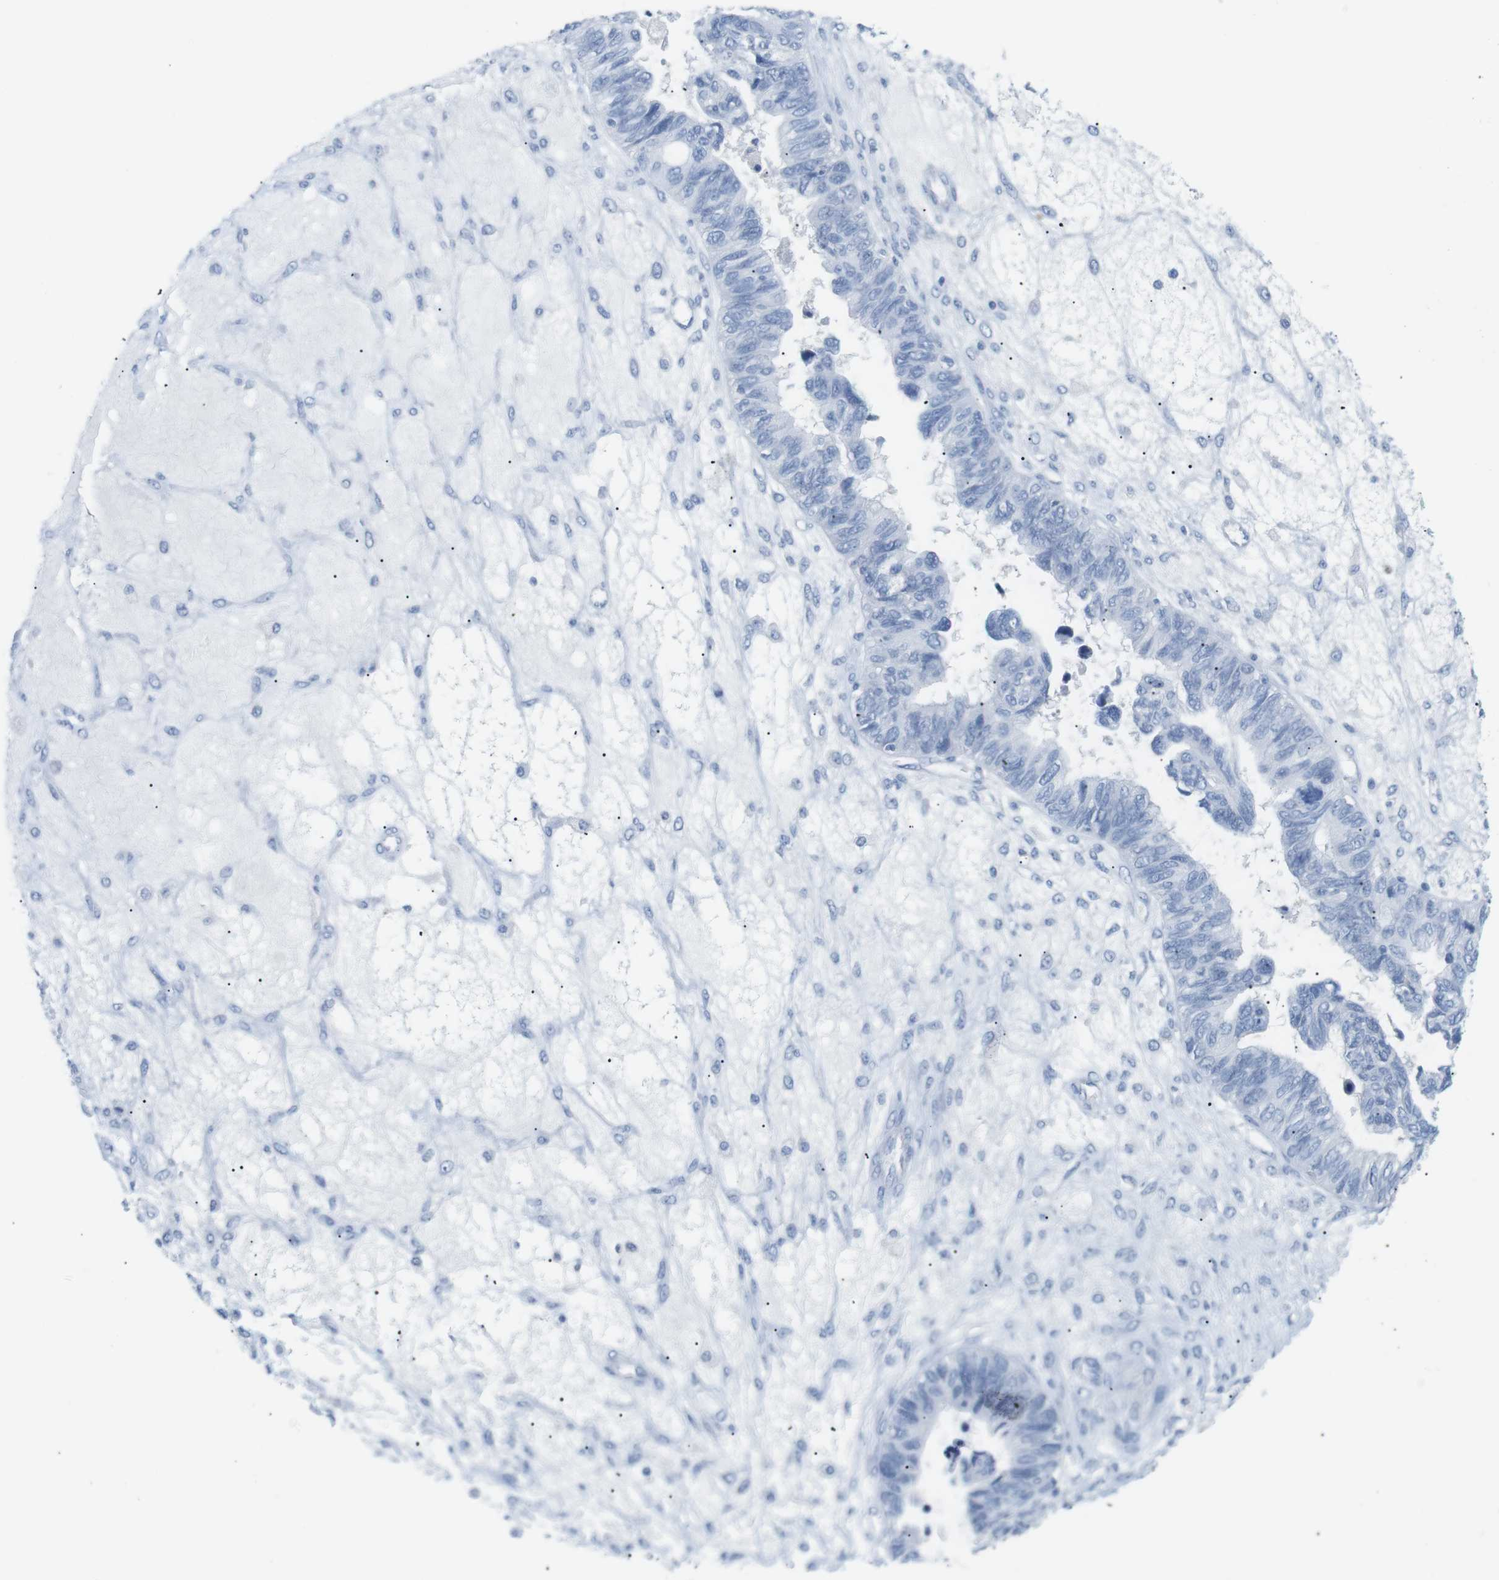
{"staining": {"intensity": "negative", "quantity": "none", "location": "none"}, "tissue": "ovarian cancer", "cell_type": "Tumor cells", "image_type": "cancer", "snomed": [{"axis": "morphology", "description": "Cystadenocarcinoma, serous, NOS"}, {"axis": "topography", "description": "Ovary"}], "caption": "Tumor cells are negative for protein expression in human ovarian cancer.", "gene": "HBG2", "patient": {"sex": "female", "age": 79}}